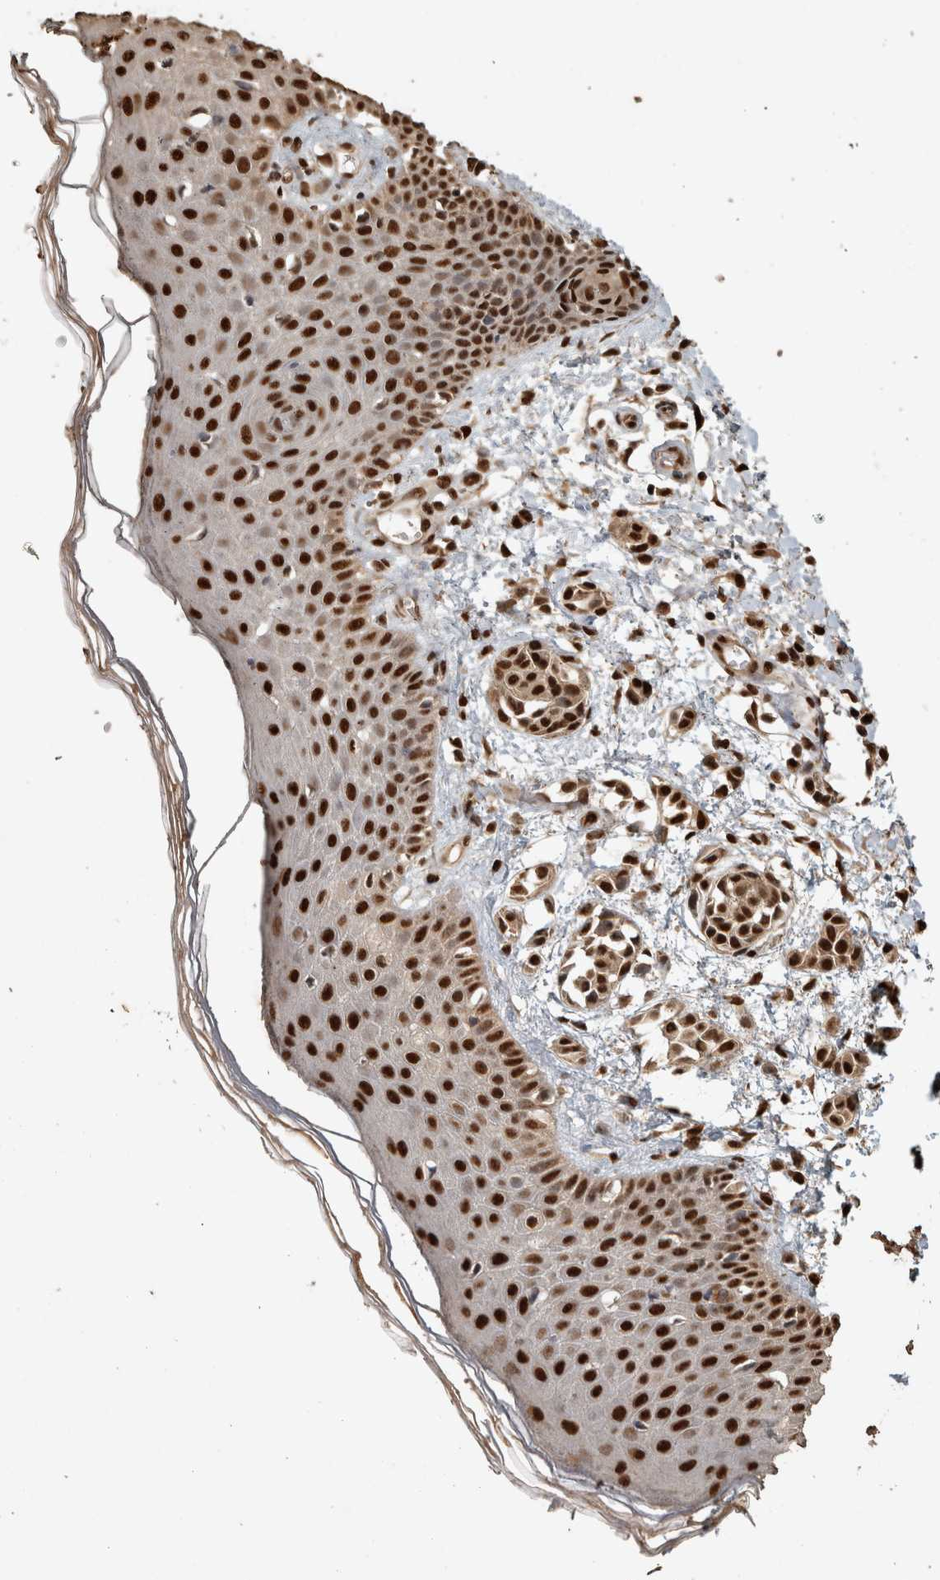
{"staining": {"intensity": "strong", "quantity": ">75%", "location": "nuclear"}, "tissue": "skin", "cell_type": "Fibroblasts", "image_type": "normal", "snomed": [{"axis": "morphology", "description": "Normal tissue, NOS"}, {"axis": "morphology", "description": "Inflammation, NOS"}, {"axis": "topography", "description": "Skin"}], "caption": "Strong nuclear protein staining is identified in about >75% of fibroblasts in skin. (brown staining indicates protein expression, while blue staining denotes nuclei).", "gene": "RAD50", "patient": {"sex": "female", "age": 44}}